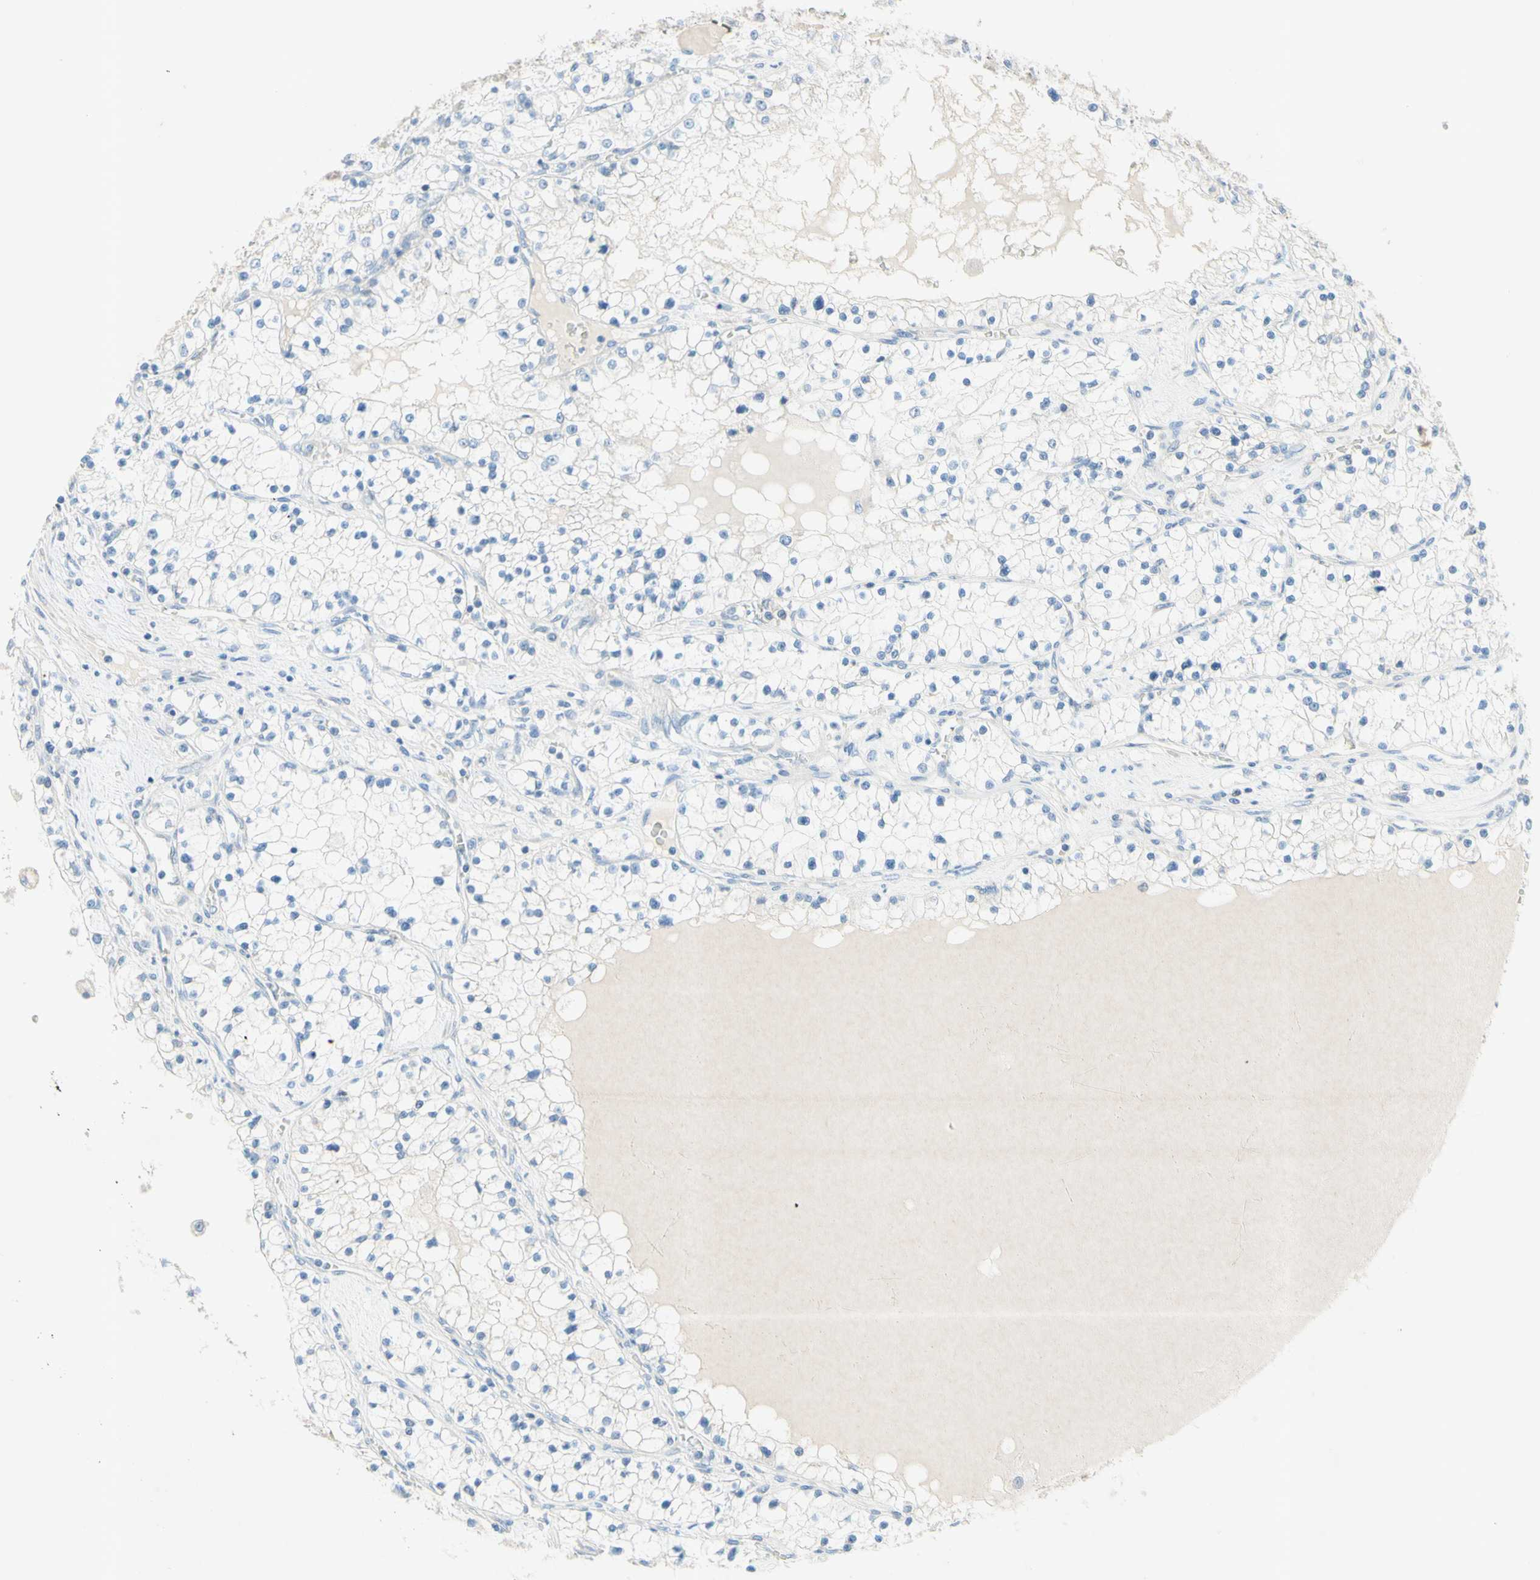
{"staining": {"intensity": "negative", "quantity": "none", "location": "none"}, "tissue": "renal cancer", "cell_type": "Tumor cells", "image_type": "cancer", "snomed": [{"axis": "morphology", "description": "Adenocarcinoma, NOS"}, {"axis": "topography", "description": "Kidney"}], "caption": "A histopathology image of renal adenocarcinoma stained for a protein demonstrates no brown staining in tumor cells. (Brightfield microscopy of DAB (3,3'-diaminobenzidine) immunohistochemistry at high magnification).", "gene": "MFF", "patient": {"sex": "male", "age": 68}}